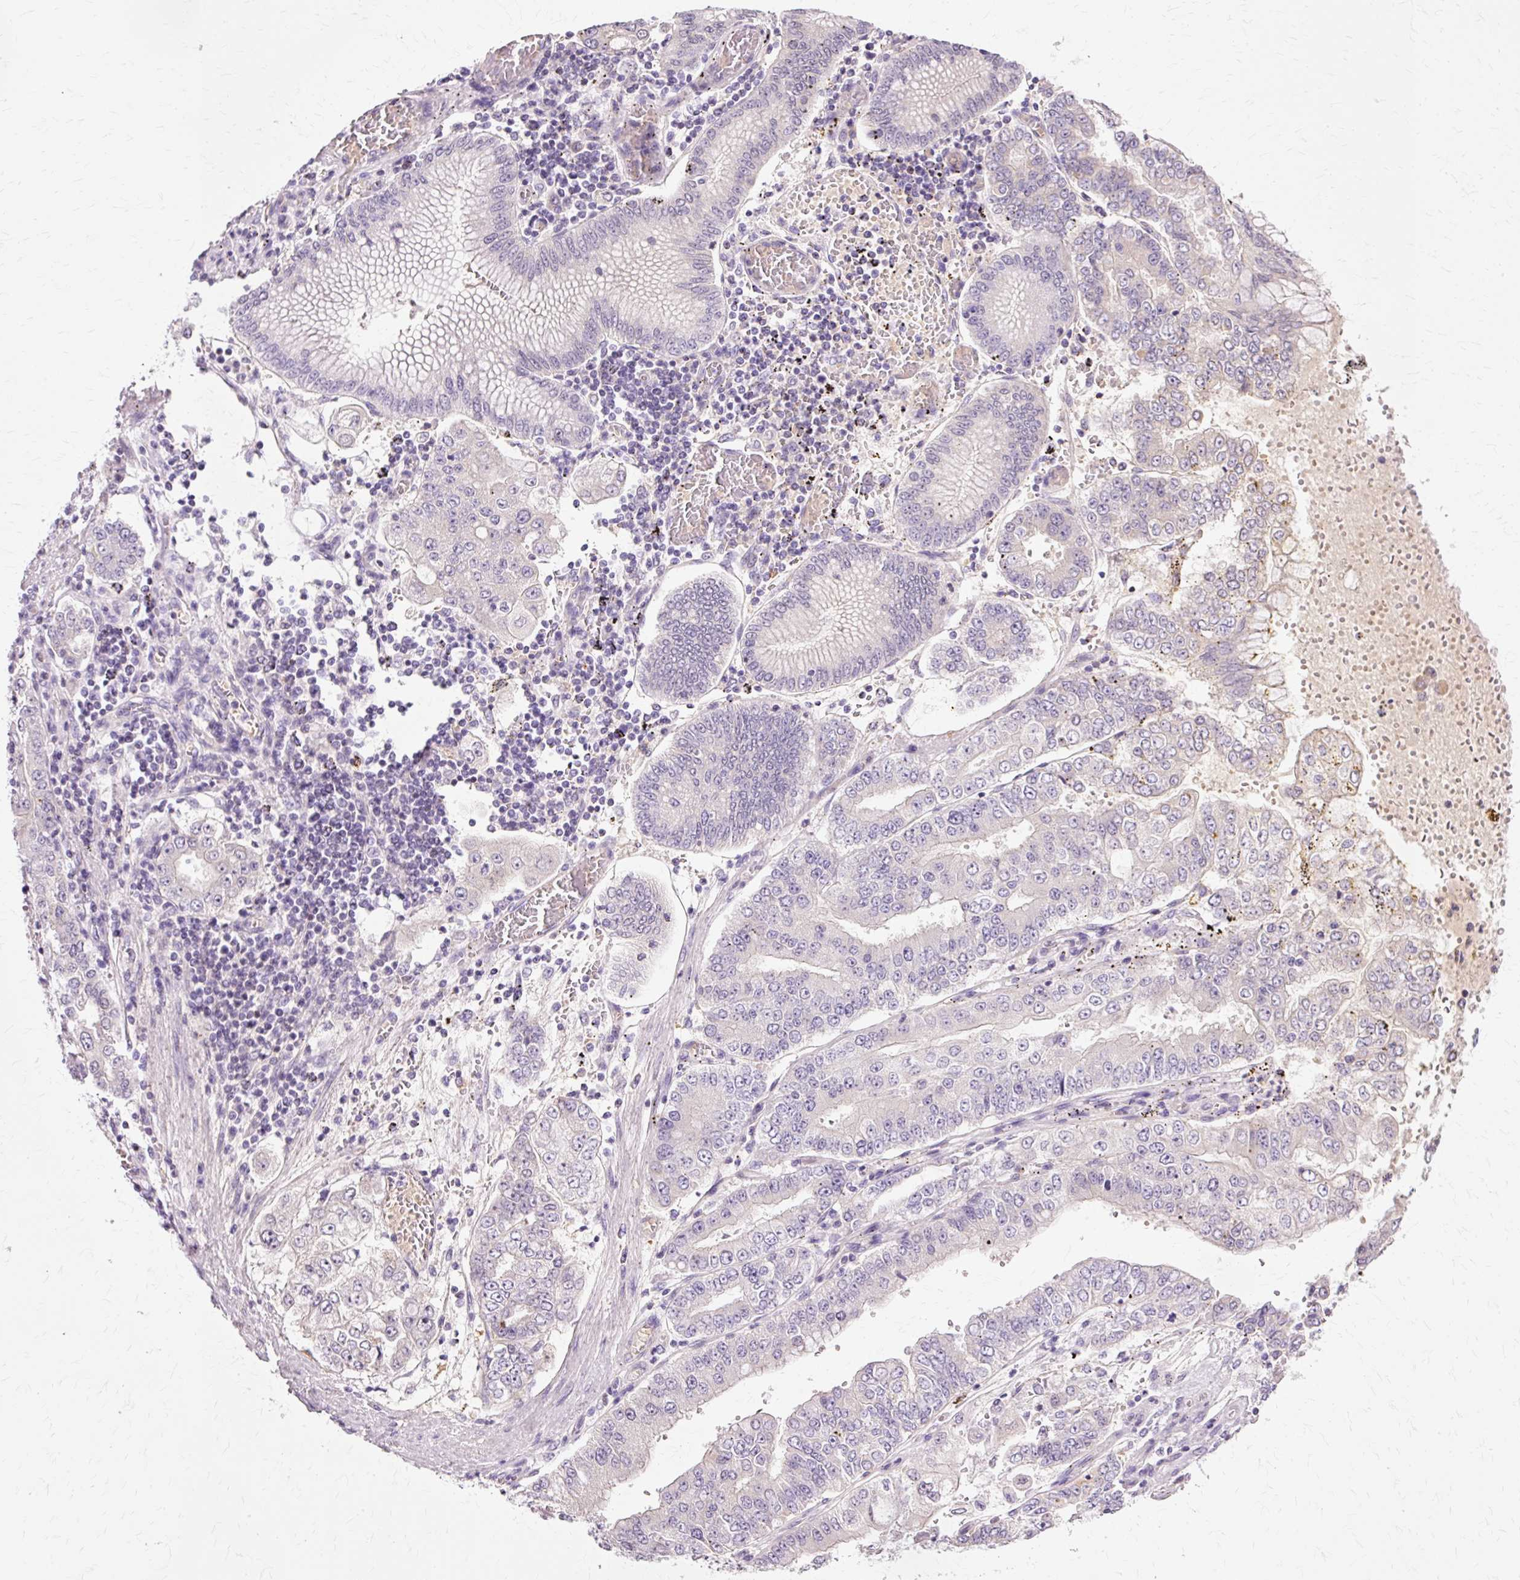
{"staining": {"intensity": "negative", "quantity": "none", "location": "none"}, "tissue": "stomach cancer", "cell_type": "Tumor cells", "image_type": "cancer", "snomed": [{"axis": "morphology", "description": "Adenocarcinoma, NOS"}, {"axis": "topography", "description": "Stomach"}], "caption": "Stomach adenocarcinoma was stained to show a protein in brown. There is no significant positivity in tumor cells.", "gene": "VN1R2", "patient": {"sex": "male", "age": 76}}